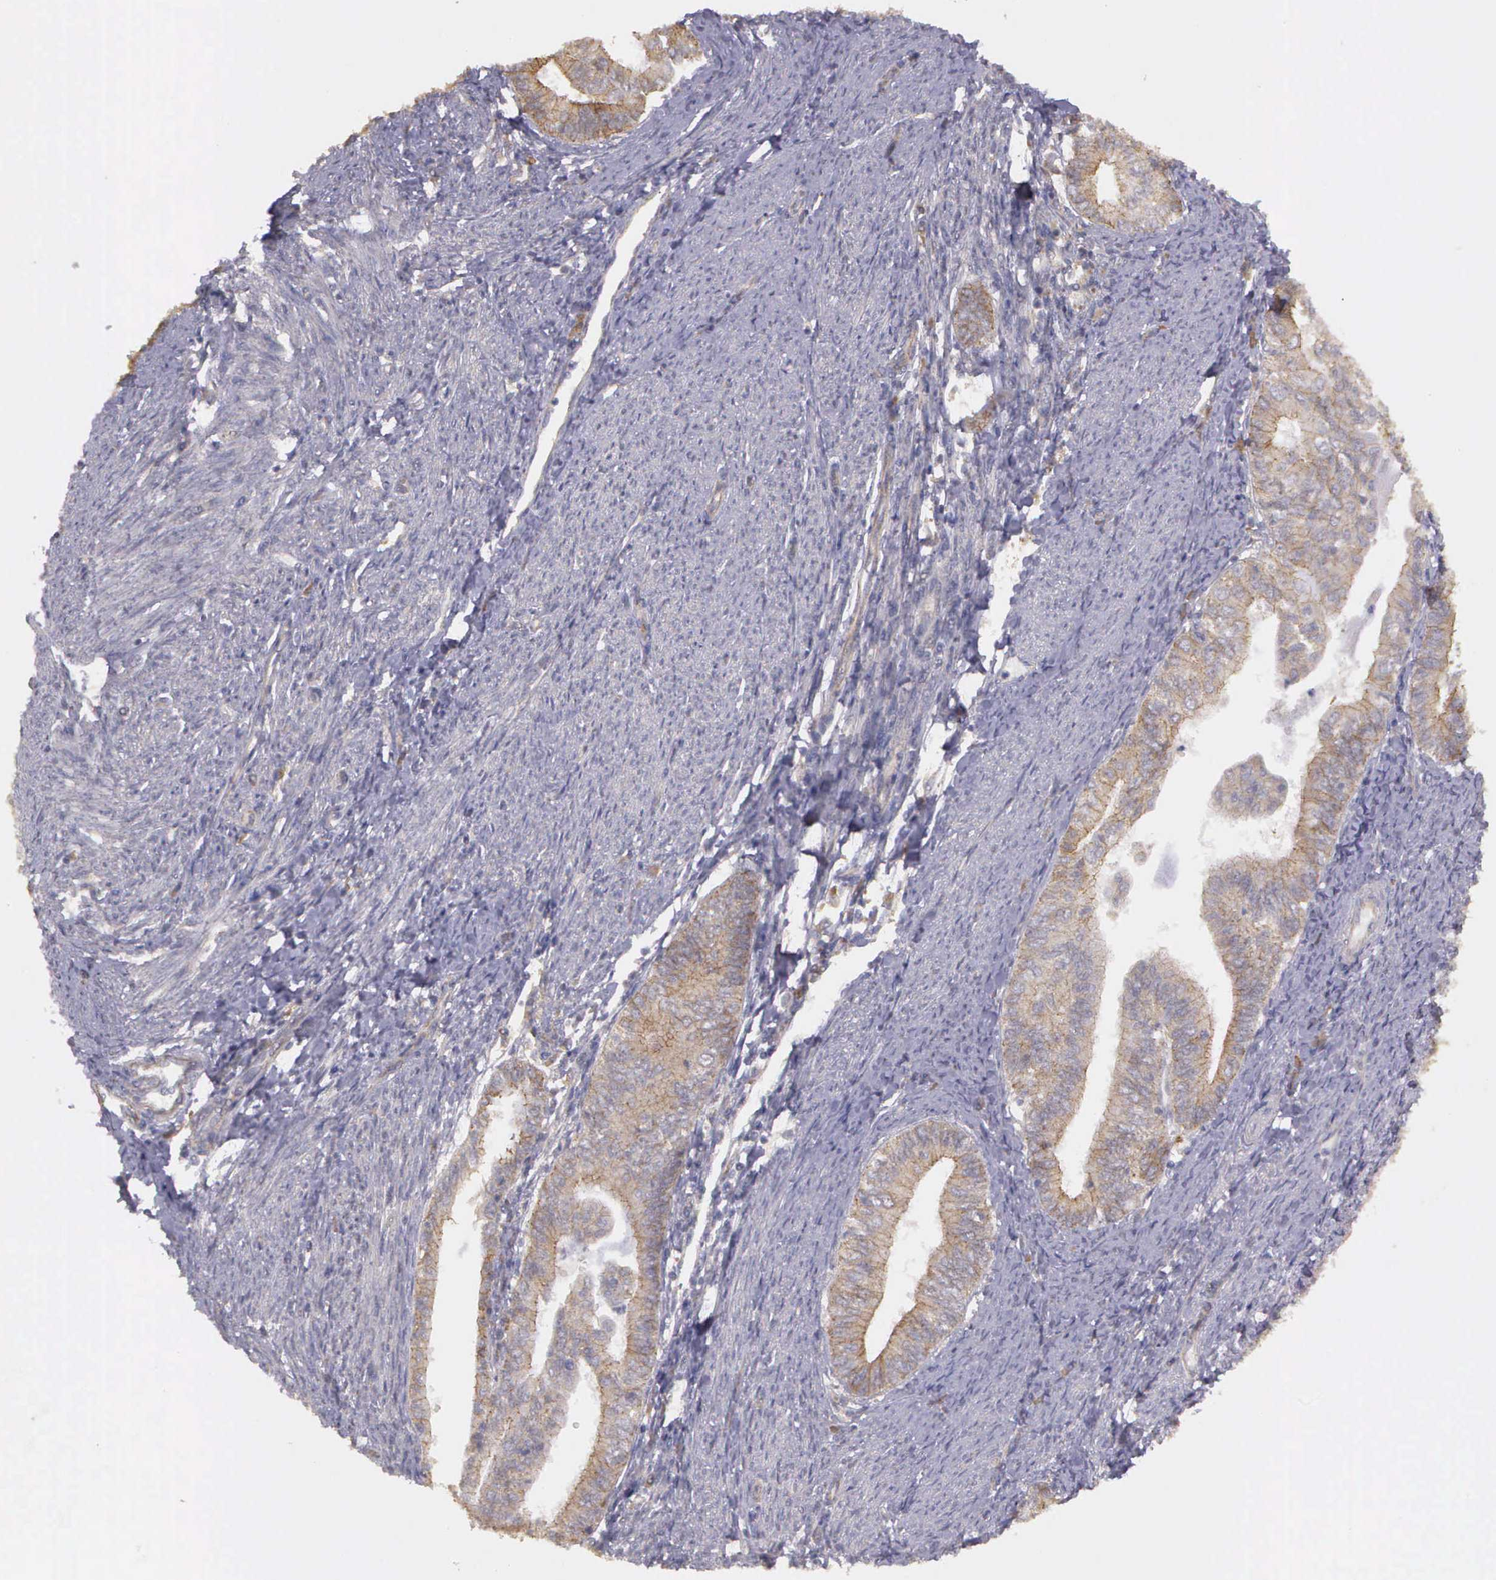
{"staining": {"intensity": "moderate", "quantity": ">75%", "location": "cytoplasmic/membranous"}, "tissue": "endometrial cancer", "cell_type": "Tumor cells", "image_type": "cancer", "snomed": [{"axis": "morphology", "description": "Adenocarcinoma, NOS"}, {"axis": "topography", "description": "Endometrium"}], "caption": "High-power microscopy captured an IHC micrograph of endometrial adenocarcinoma, revealing moderate cytoplasmic/membranous staining in about >75% of tumor cells.", "gene": "EIF5", "patient": {"sex": "female", "age": 66}}